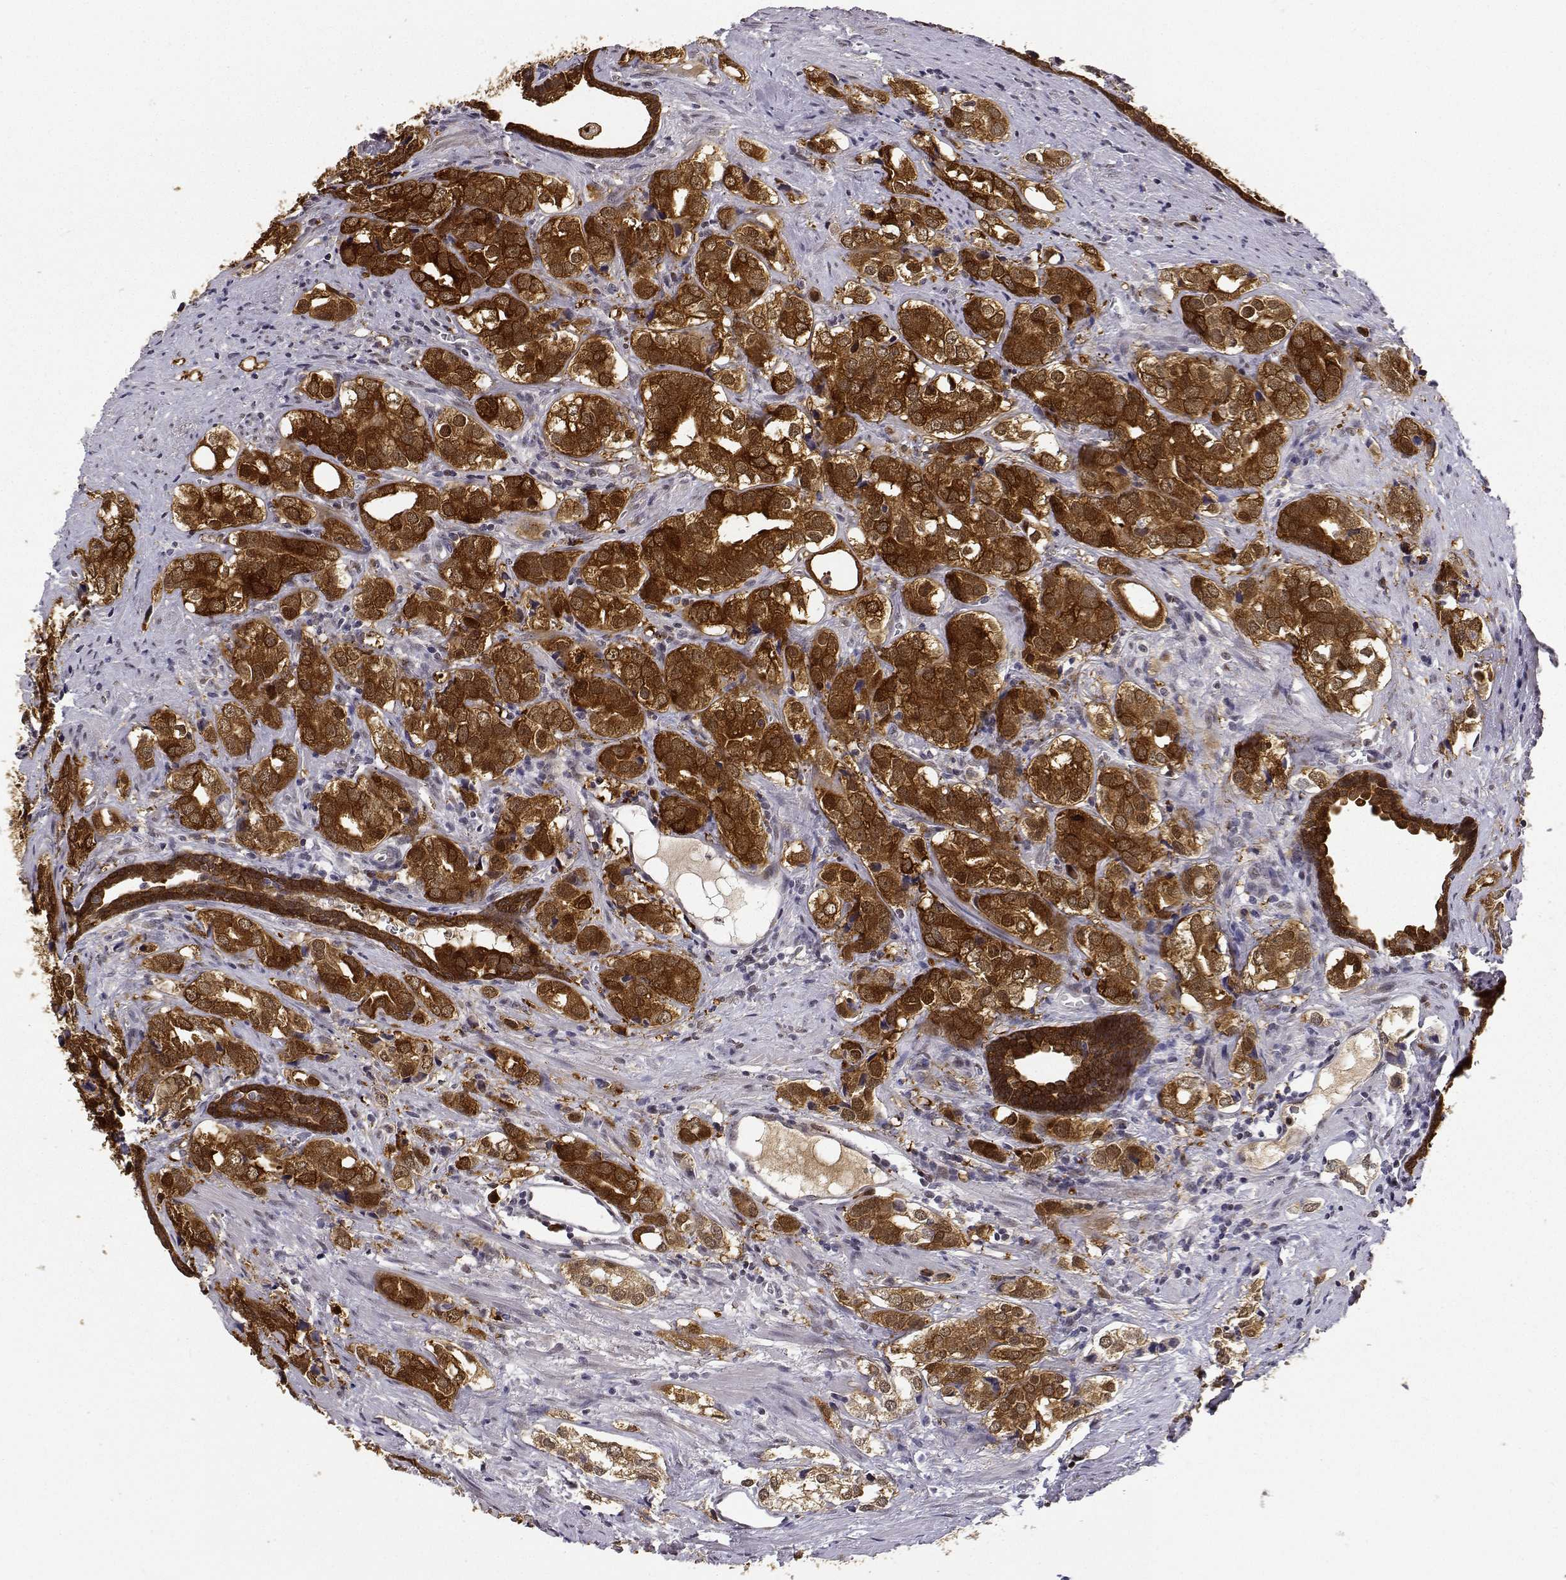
{"staining": {"intensity": "strong", "quantity": ">75%", "location": "cytoplasmic/membranous,nuclear"}, "tissue": "prostate cancer", "cell_type": "Tumor cells", "image_type": "cancer", "snomed": [{"axis": "morphology", "description": "Adenocarcinoma, NOS"}, {"axis": "topography", "description": "Prostate and seminal vesicle, NOS"}], "caption": "This is an image of immunohistochemistry (IHC) staining of prostate adenocarcinoma, which shows strong staining in the cytoplasmic/membranous and nuclear of tumor cells.", "gene": "PHGDH", "patient": {"sex": "male", "age": 63}}